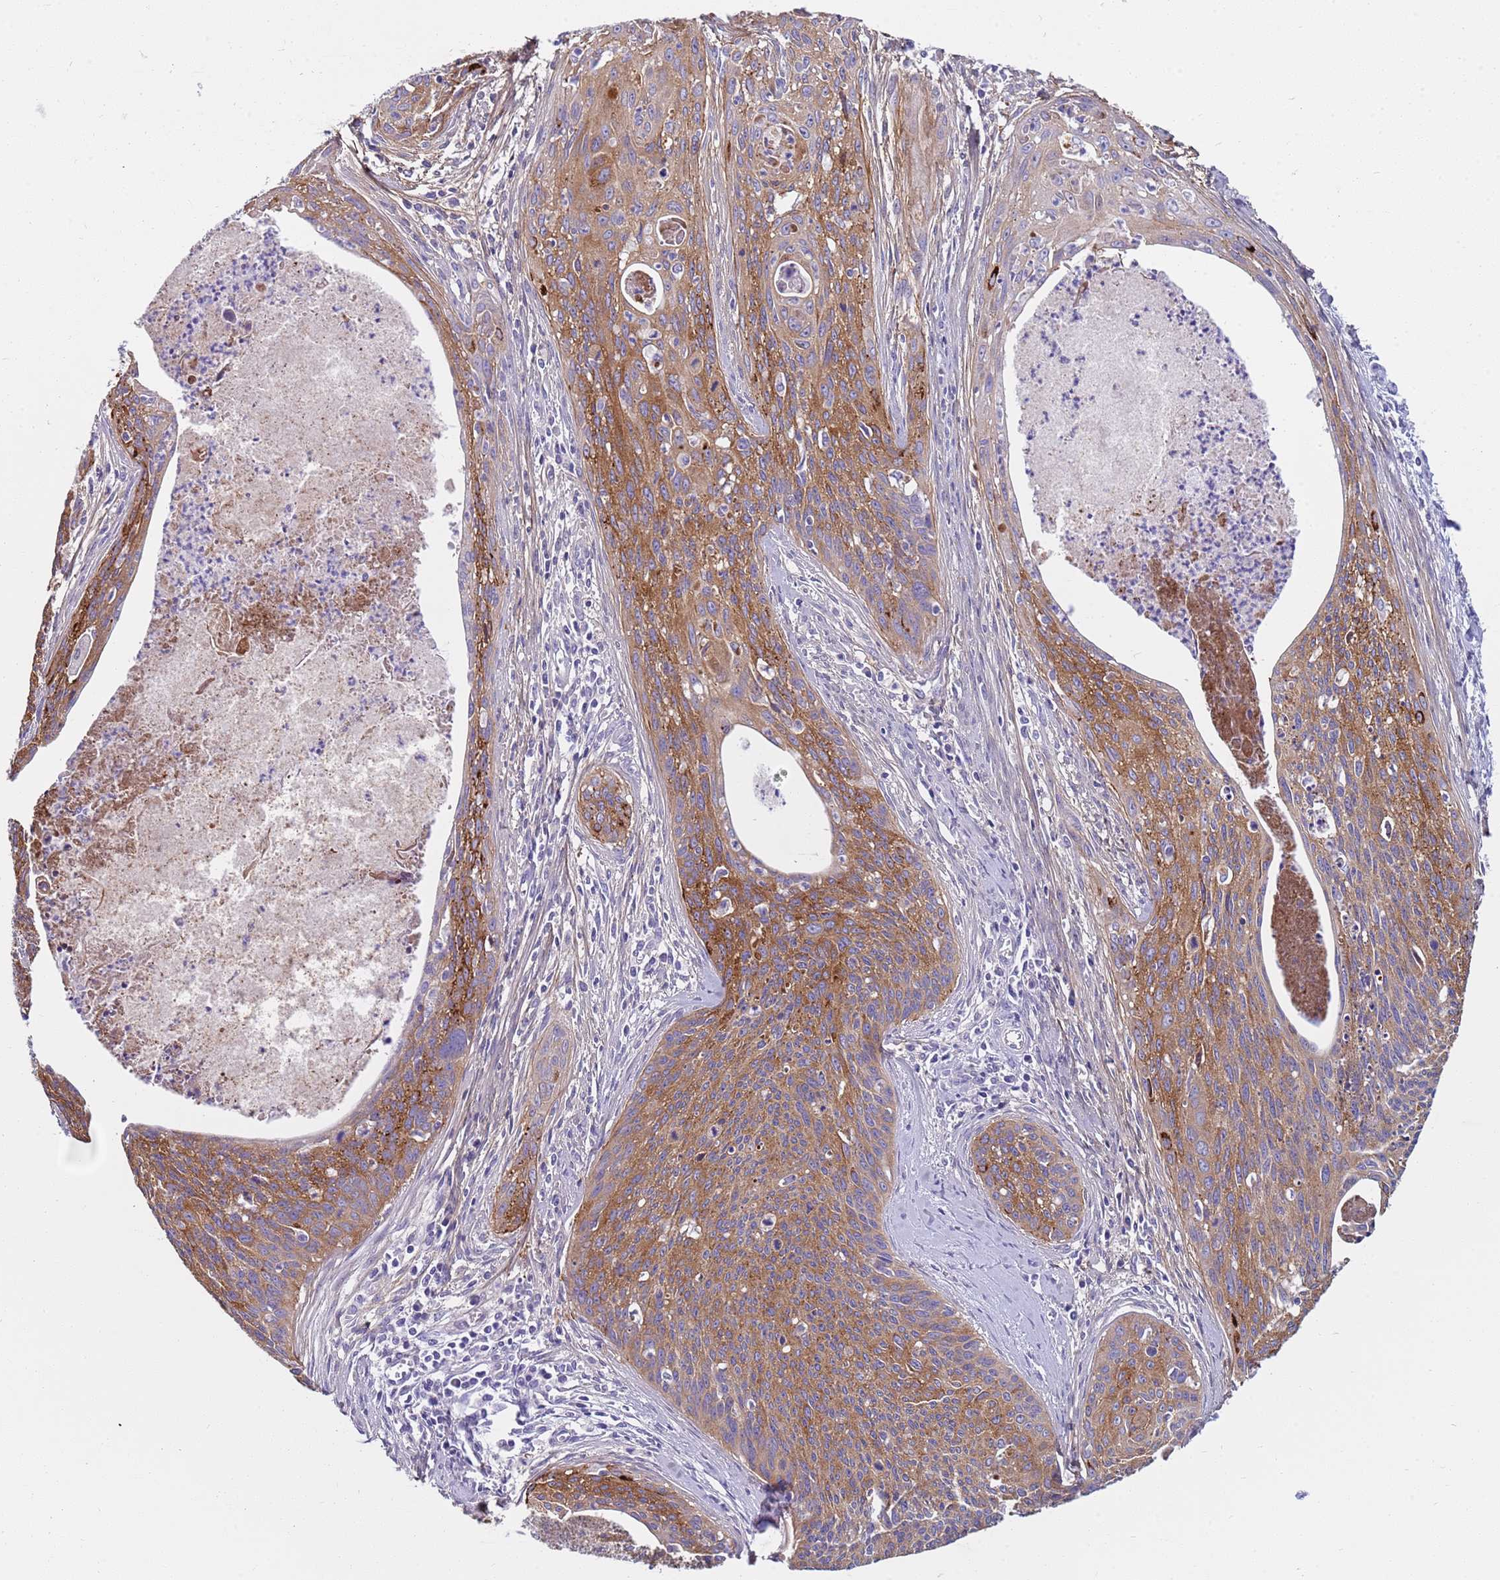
{"staining": {"intensity": "moderate", "quantity": ">75%", "location": "cytoplasmic/membranous"}, "tissue": "cervical cancer", "cell_type": "Tumor cells", "image_type": "cancer", "snomed": [{"axis": "morphology", "description": "Squamous cell carcinoma, NOS"}, {"axis": "topography", "description": "Cervix"}], "caption": "Brown immunohistochemical staining in cervical cancer (squamous cell carcinoma) shows moderate cytoplasmic/membranous positivity in about >75% of tumor cells.", "gene": "TRIM51", "patient": {"sex": "female", "age": 55}}